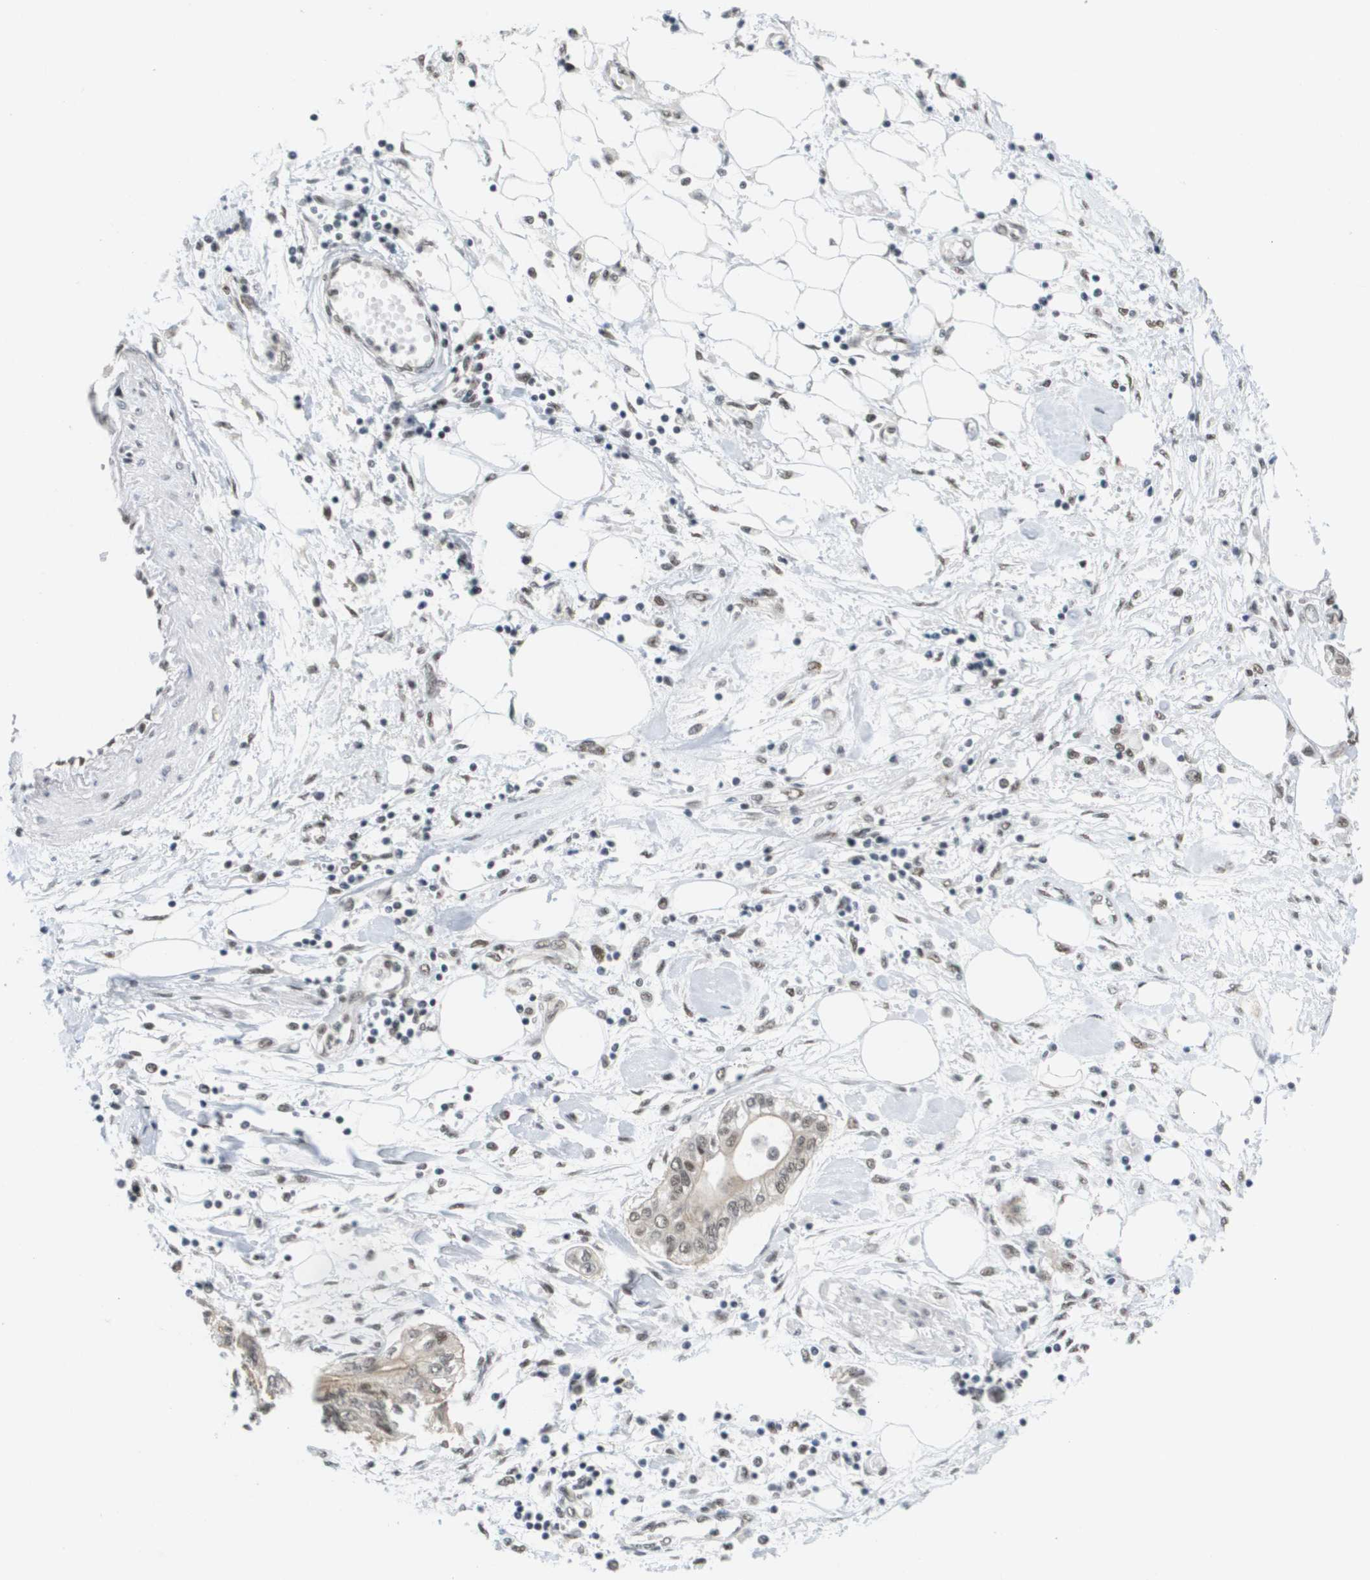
{"staining": {"intensity": "moderate", "quantity": "25%-75%", "location": "nuclear"}, "tissue": "pancreatic cancer", "cell_type": "Tumor cells", "image_type": "cancer", "snomed": [{"axis": "morphology", "description": "Adenocarcinoma, NOS"}, {"axis": "topography", "description": "Pancreas"}], "caption": "Pancreatic adenocarcinoma stained with a brown dye exhibits moderate nuclear positive staining in about 25%-75% of tumor cells.", "gene": "ISY1", "patient": {"sex": "female", "age": 77}}